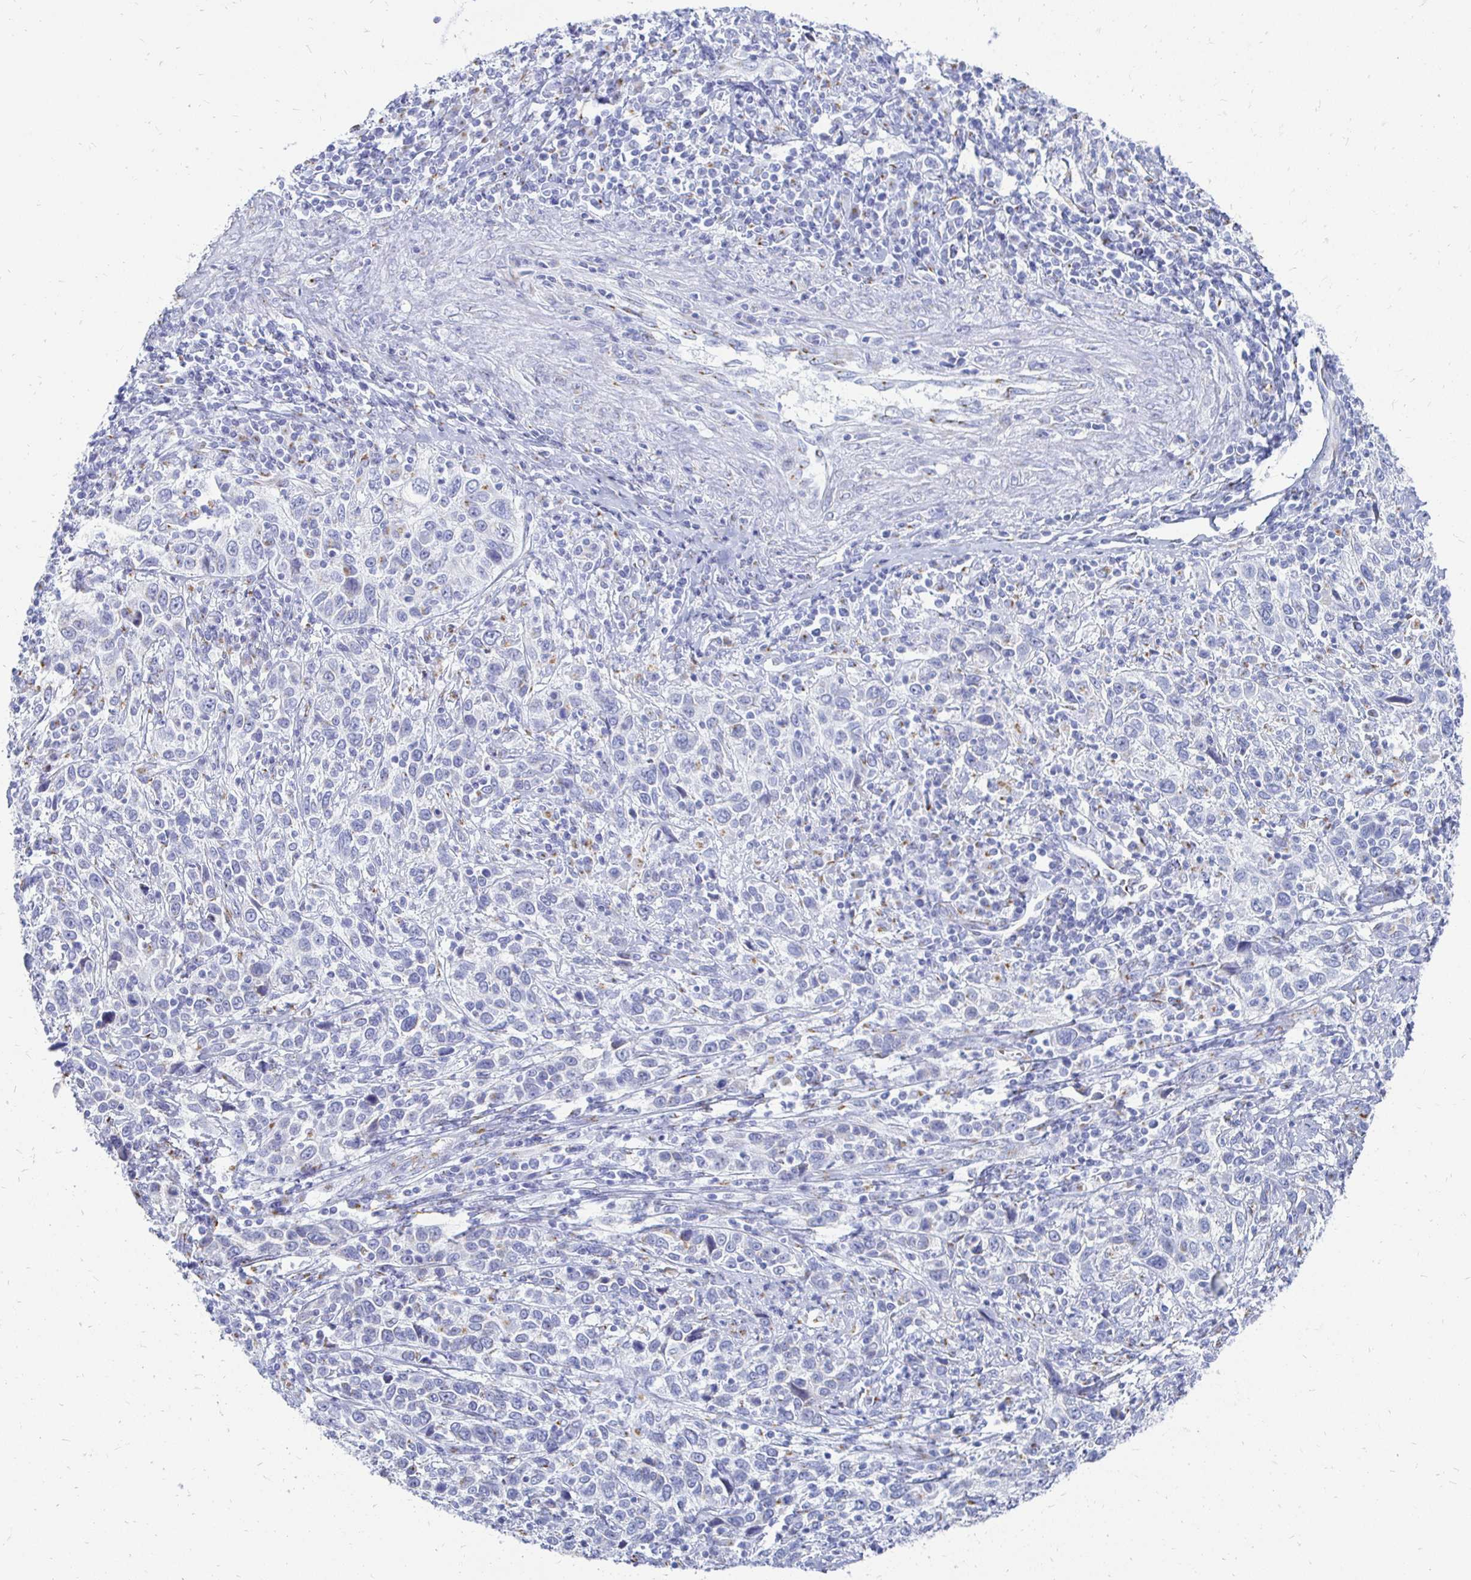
{"staining": {"intensity": "negative", "quantity": "none", "location": "none"}, "tissue": "cervical cancer", "cell_type": "Tumor cells", "image_type": "cancer", "snomed": [{"axis": "morphology", "description": "Squamous cell carcinoma, NOS"}, {"axis": "topography", "description": "Cervix"}], "caption": "The micrograph demonstrates no significant positivity in tumor cells of cervical squamous cell carcinoma. (IHC, brightfield microscopy, high magnification).", "gene": "PAGE4", "patient": {"sex": "female", "age": 46}}